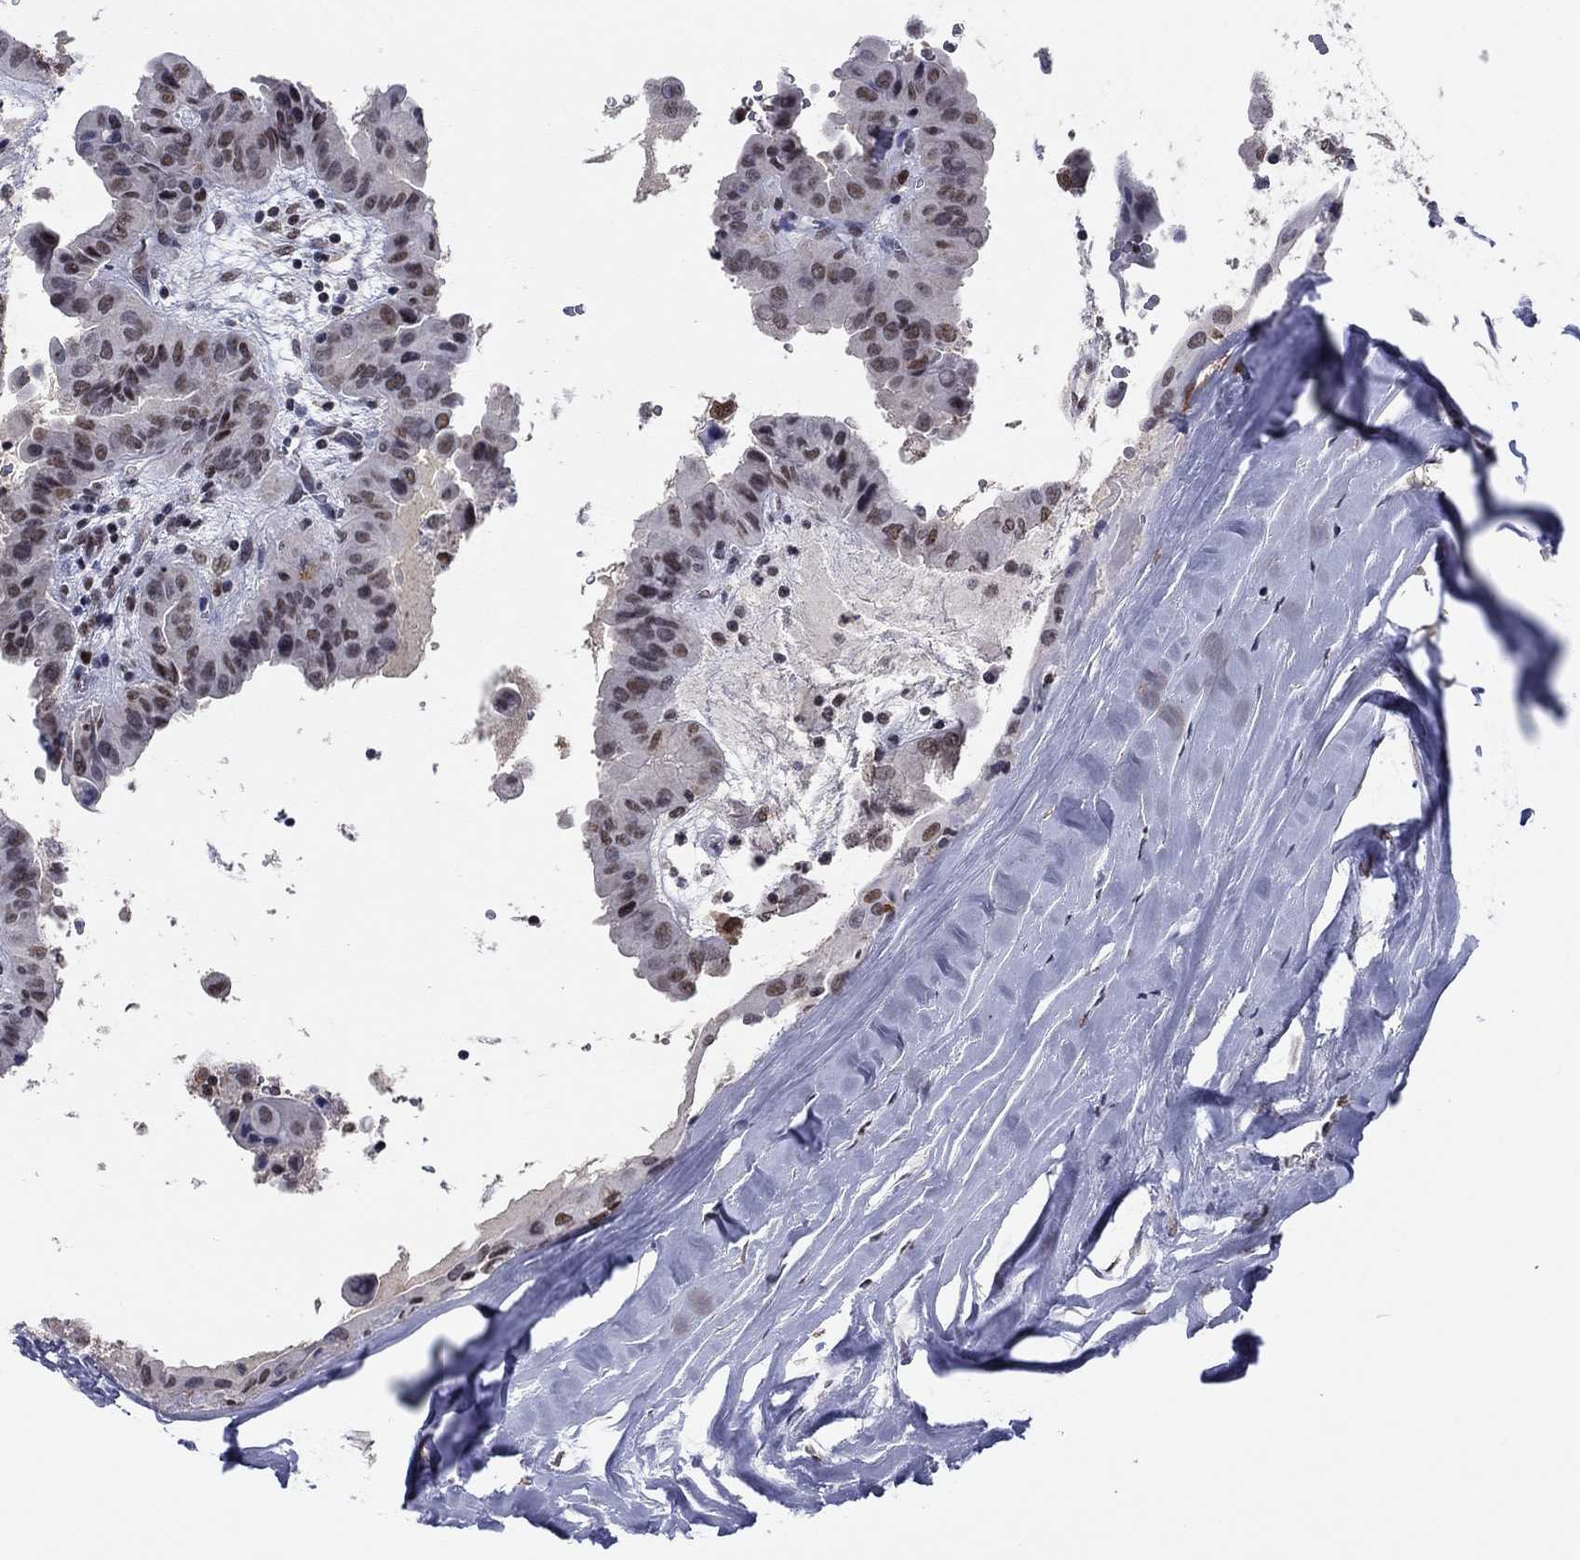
{"staining": {"intensity": "moderate", "quantity": "<25%", "location": "nuclear"}, "tissue": "thyroid cancer", "cell_type": "Tumor cells", "image_type": "cancer", "snomed": [{"axis": "morphology", "description": "Papillary adenocarcinoma, NOS"}, {"axis": "topography", "description": "Thyroid gland"}], "caption": "Brown immunohistochemical staining in human thyroid papillary adenocarcinoma displays moderate nuclear positivity in approximately <25% of tumor cells.", "gene": "TYMS", "patient": {"sex": "female", "age": 37}}